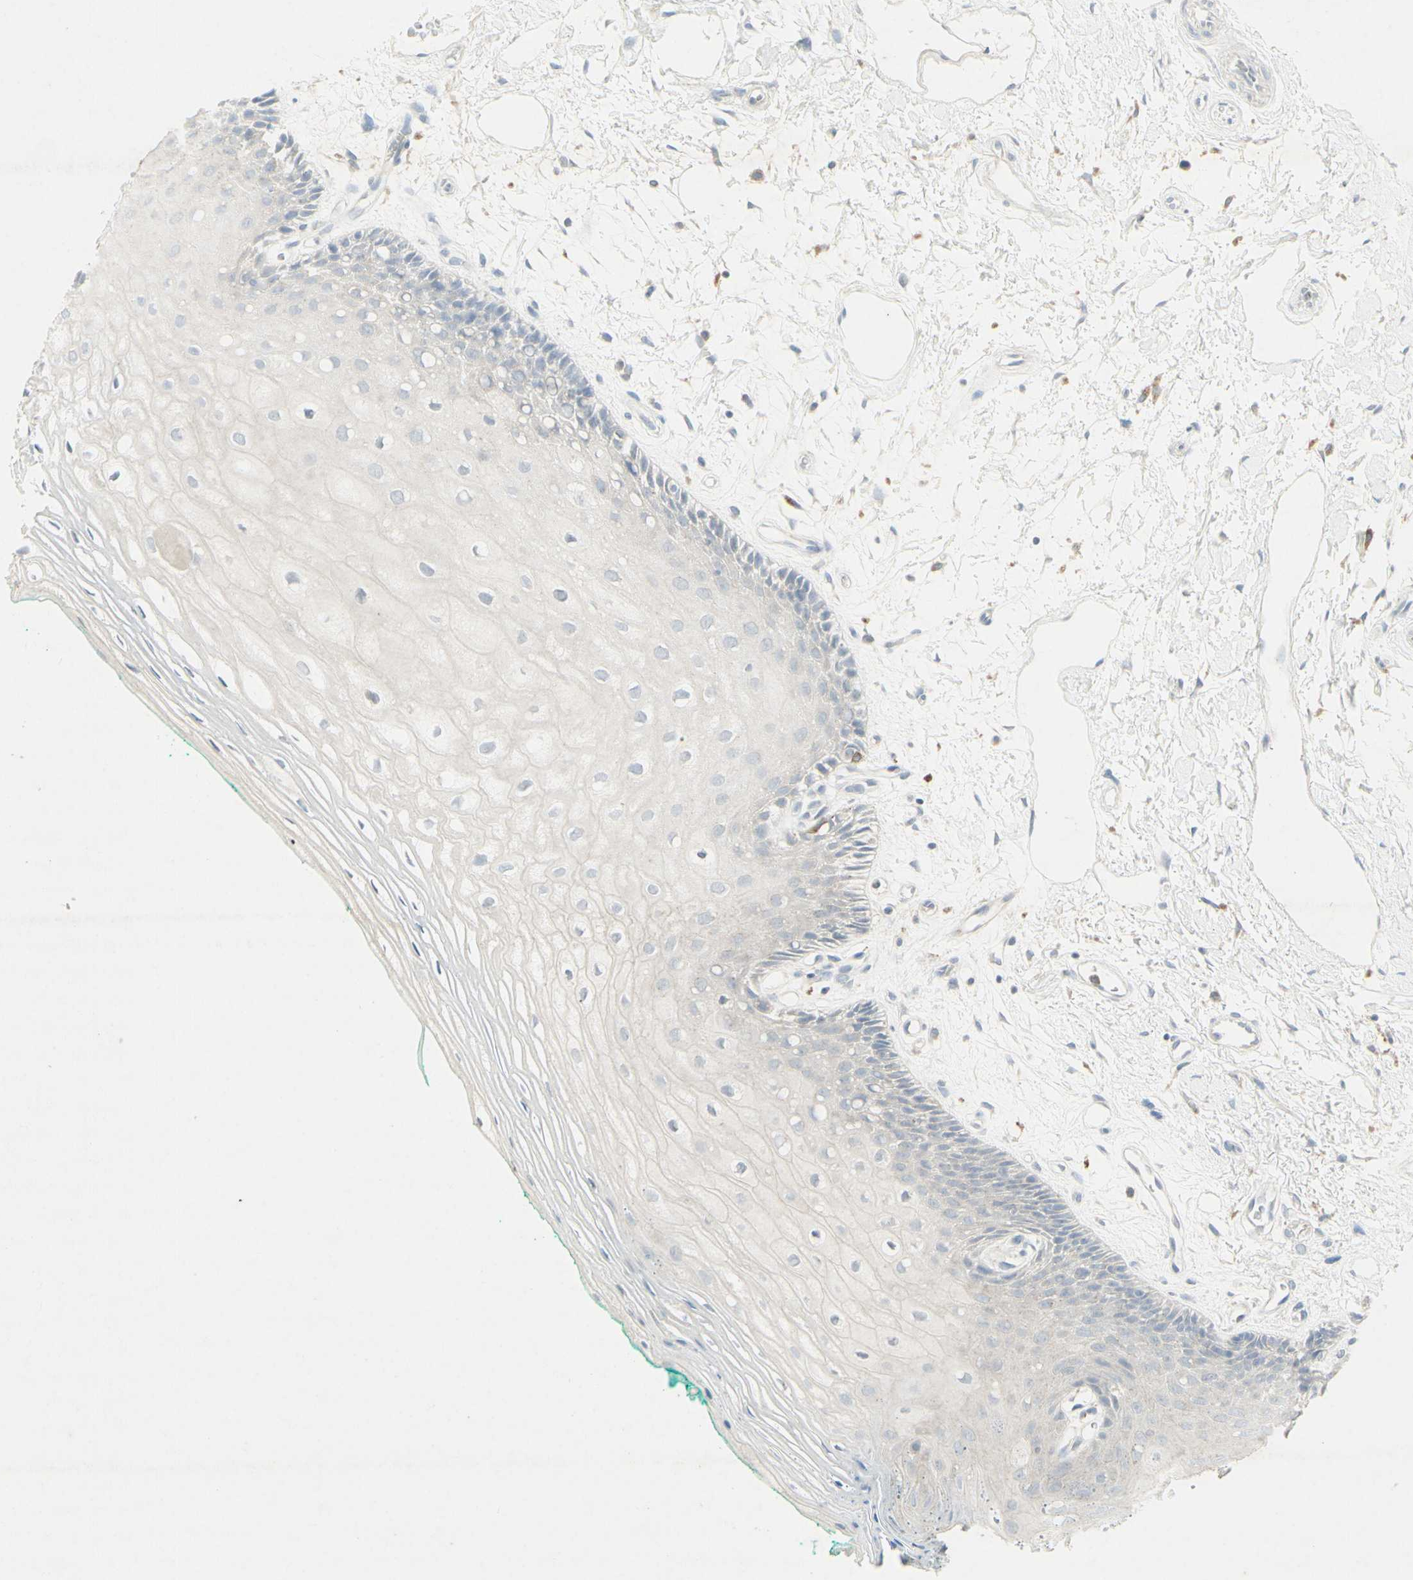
{"staining": {"intensity": "negative", "quantity": "none", "location": "none"}, "tissue": "oral mucosa", "cell_type": "Squamous epithelial cells", "image_type": "normal", "snomed": [{"axis": "morphology", "description": "Normal tissue, NOS"}, {"axis": "topography", "description": "Skeletal muscle"}, {"axis": "topography", "description": "Oral tissue"}, {"axis": "topography", "description": "Peripheral nerve tissue"}], "caption": "Squamous epithelial cells show no significant staining in unremarkable oral mucosa. (Stains: DAB (3,3'-diaminobenzidine) immunohistochemistry (IHC) with hematoxylin counter stain, Microscopy: brightfield microscopy at high magnification).", "gene": "ATP6V1B1", "patient": {"sex": "female", "age": 84}}